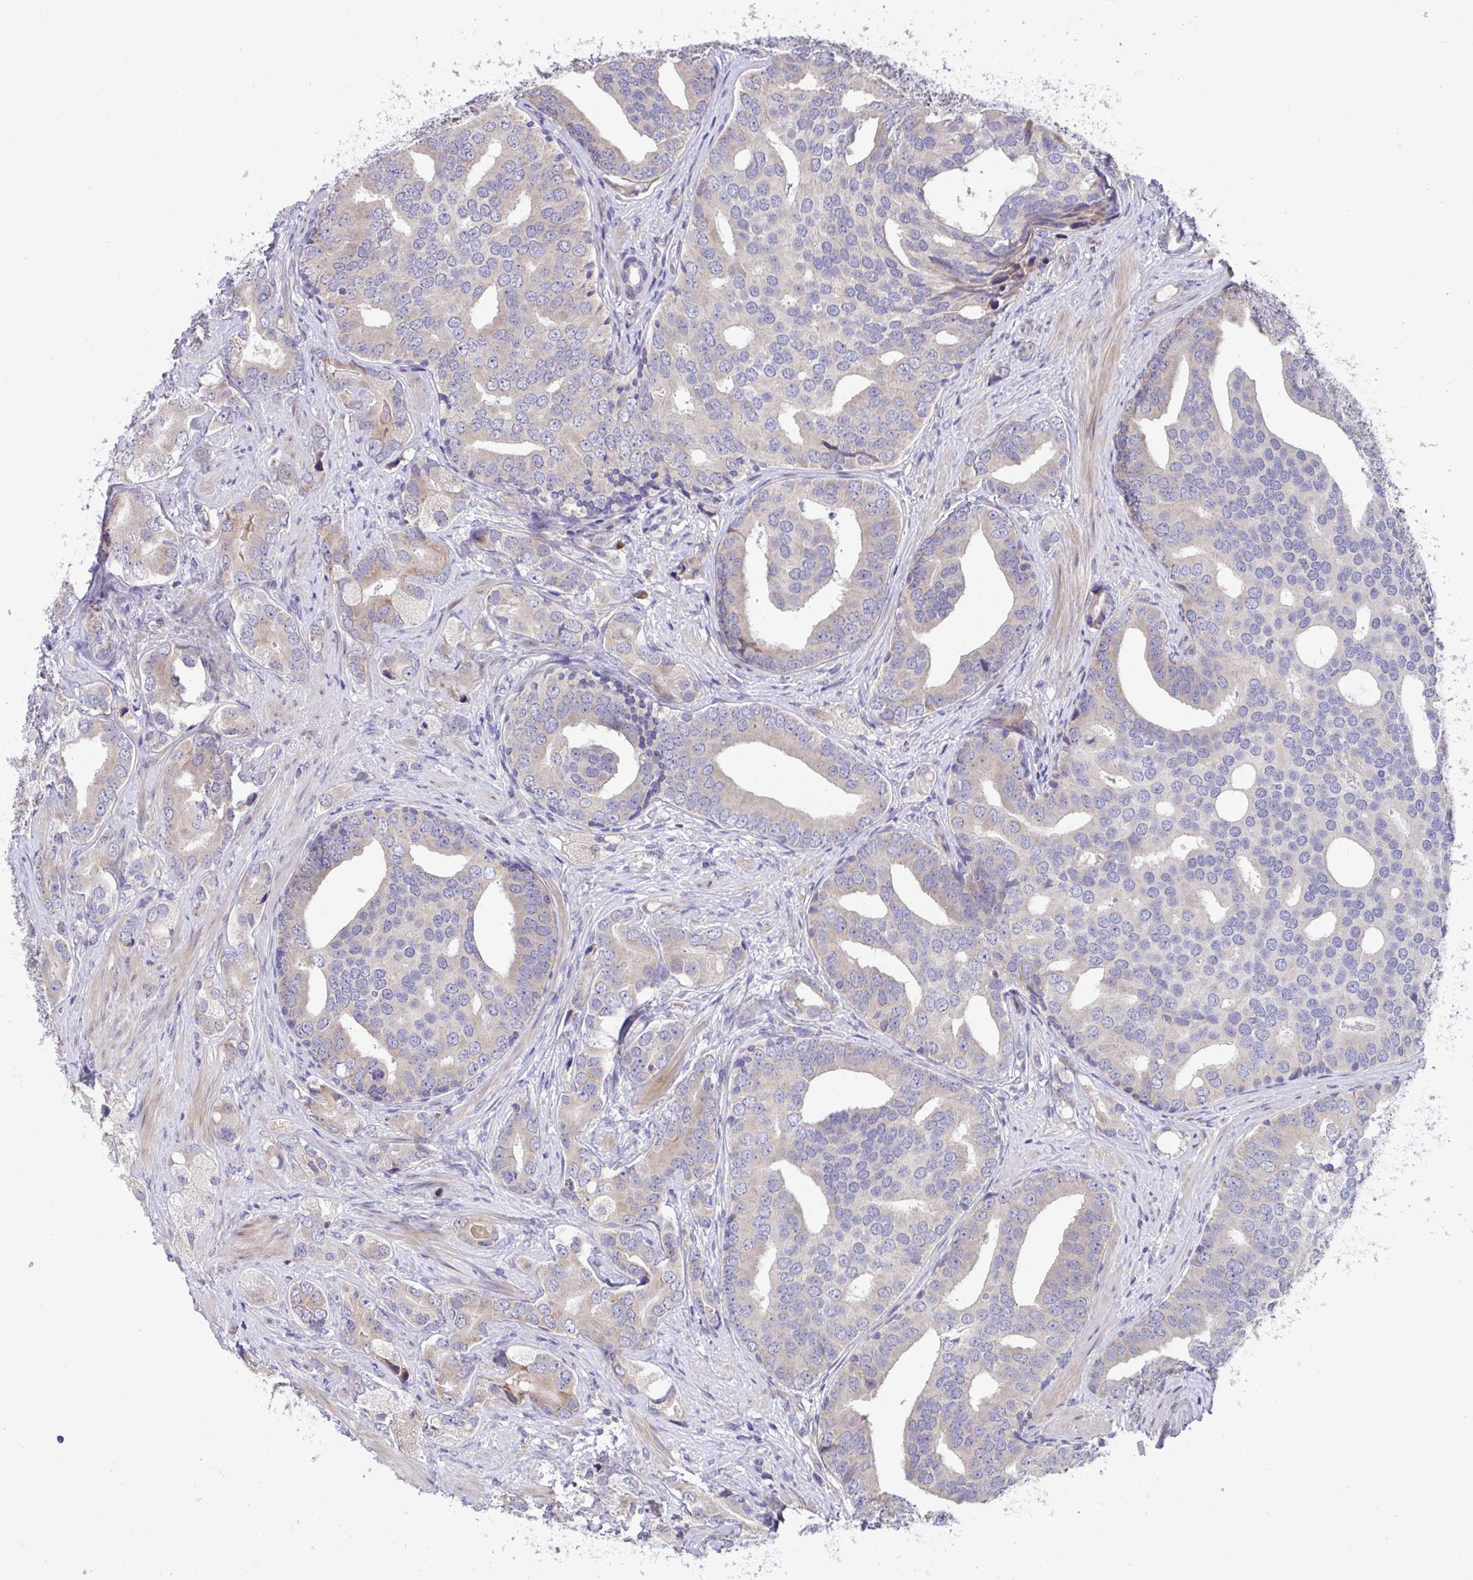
{"staining": {"intensity": "weak", "quantity": "<25%", "location": "cytoplasmic/membranous"}, "tissue": "prostate cancer", "cell_type": "Tumor cells", "image_type": "cancer", "snomed": [{"axis": "morphology", "description": "Adenocarcinoma, High grade"}, {"axis": "topography", "description": "Prostate"}], "caption": "Tumor cells show no significant positivity in prostate cancer.", "gene": "SUSD4", "patient": {"sex": "male", "age": 62}}